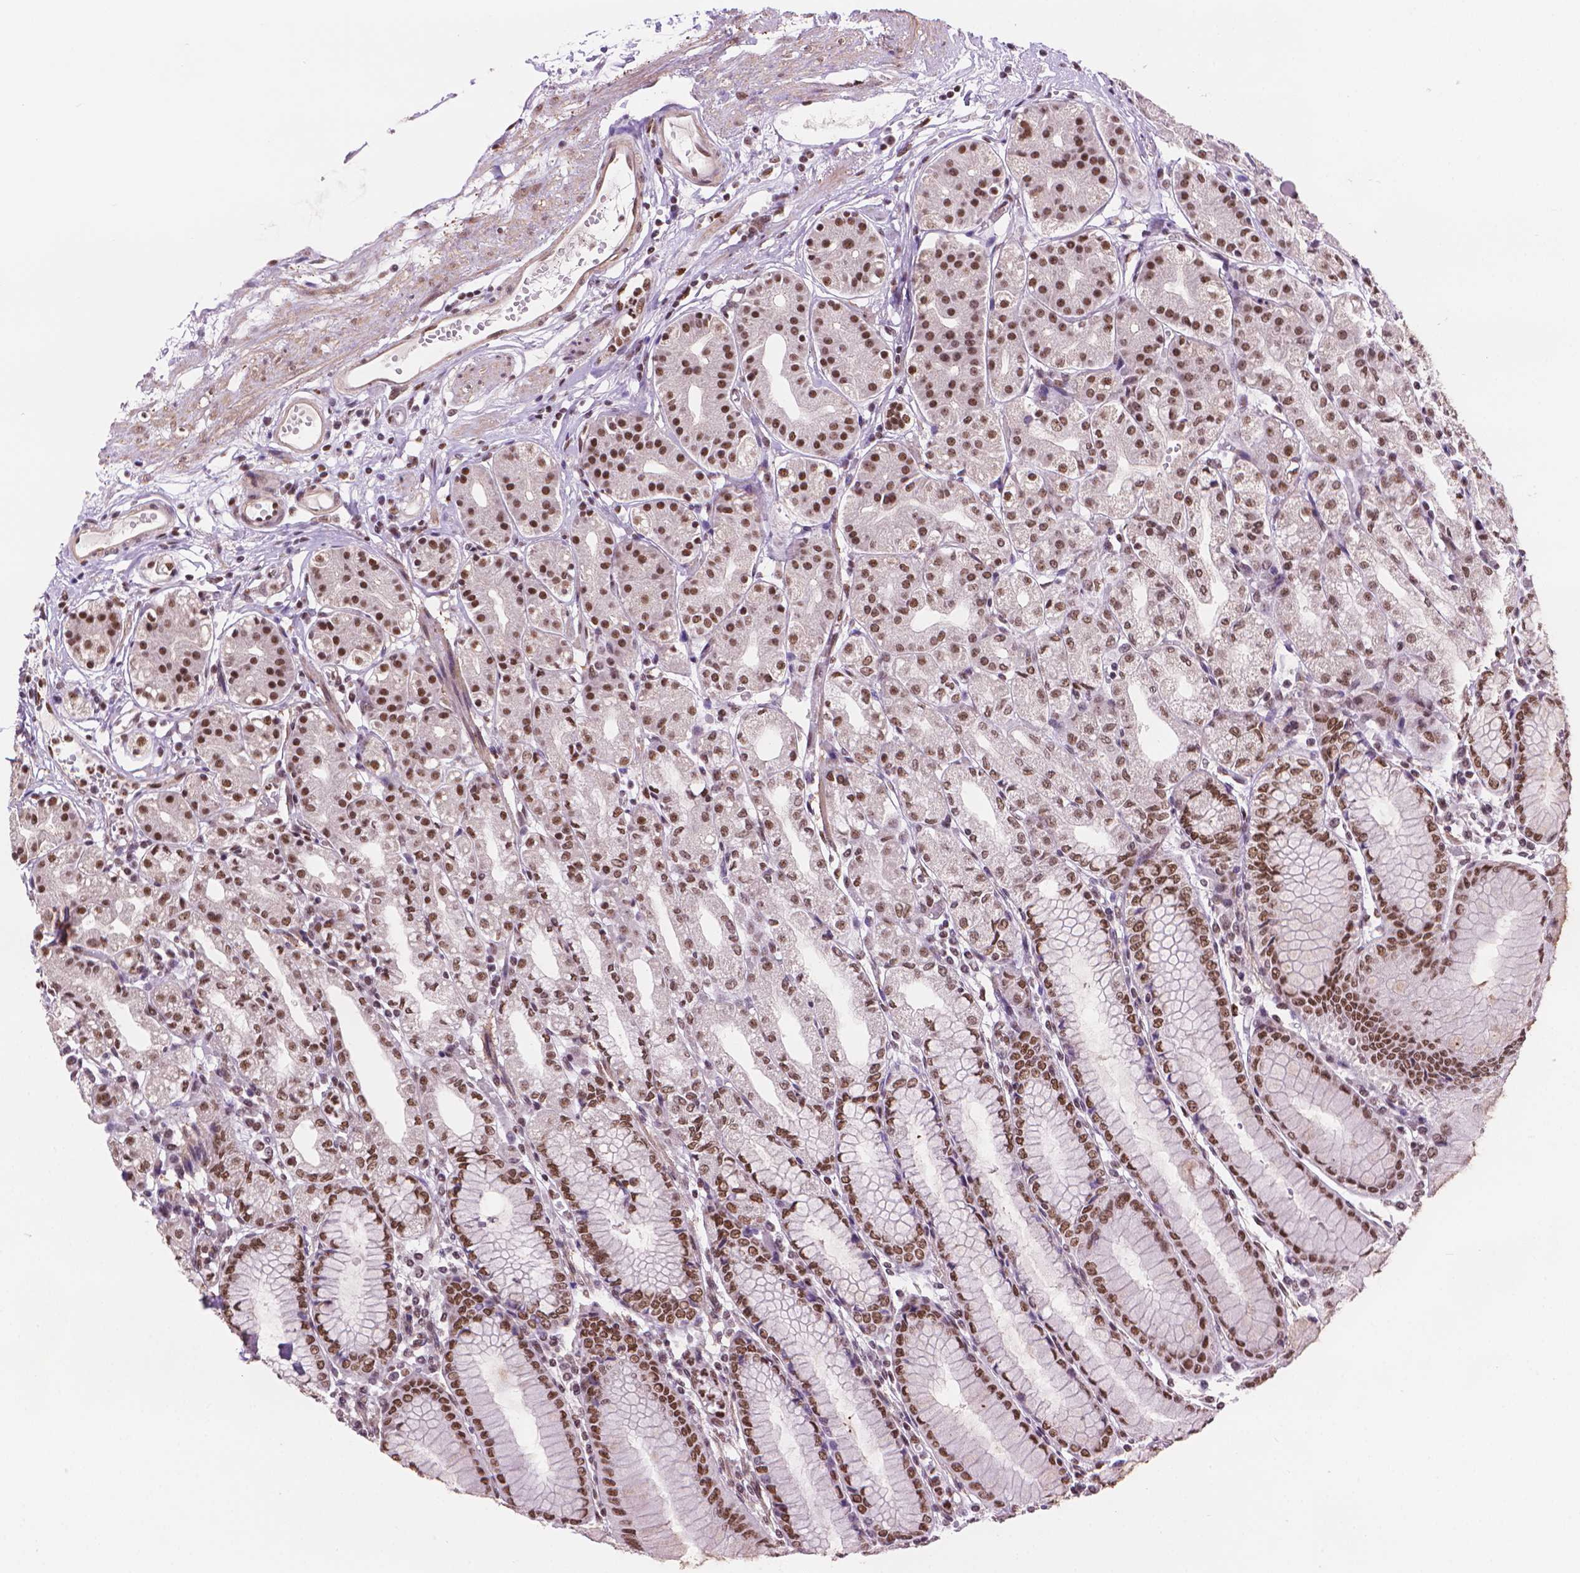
{"staining": {"intensity": "moderate", "quantity": ">75%", "location": "nuclear"}, "tissue": "stomach", "cell_type": "Glandular cells", "image_type": "normal", "snomed": [{"axis": "morphology", "description": "Normal tissue, NOS"}, {"axis": "topography", "description": "Skeletal muscle"}, {"axis": "topography", "description": "Stomach"}], "caption": "Stomach stained with IHC displays moderate nuclear staining in approximately >75% of glandular cells.", "gene": "UBN1", "patient": {"sex": "female", "age": 57}}